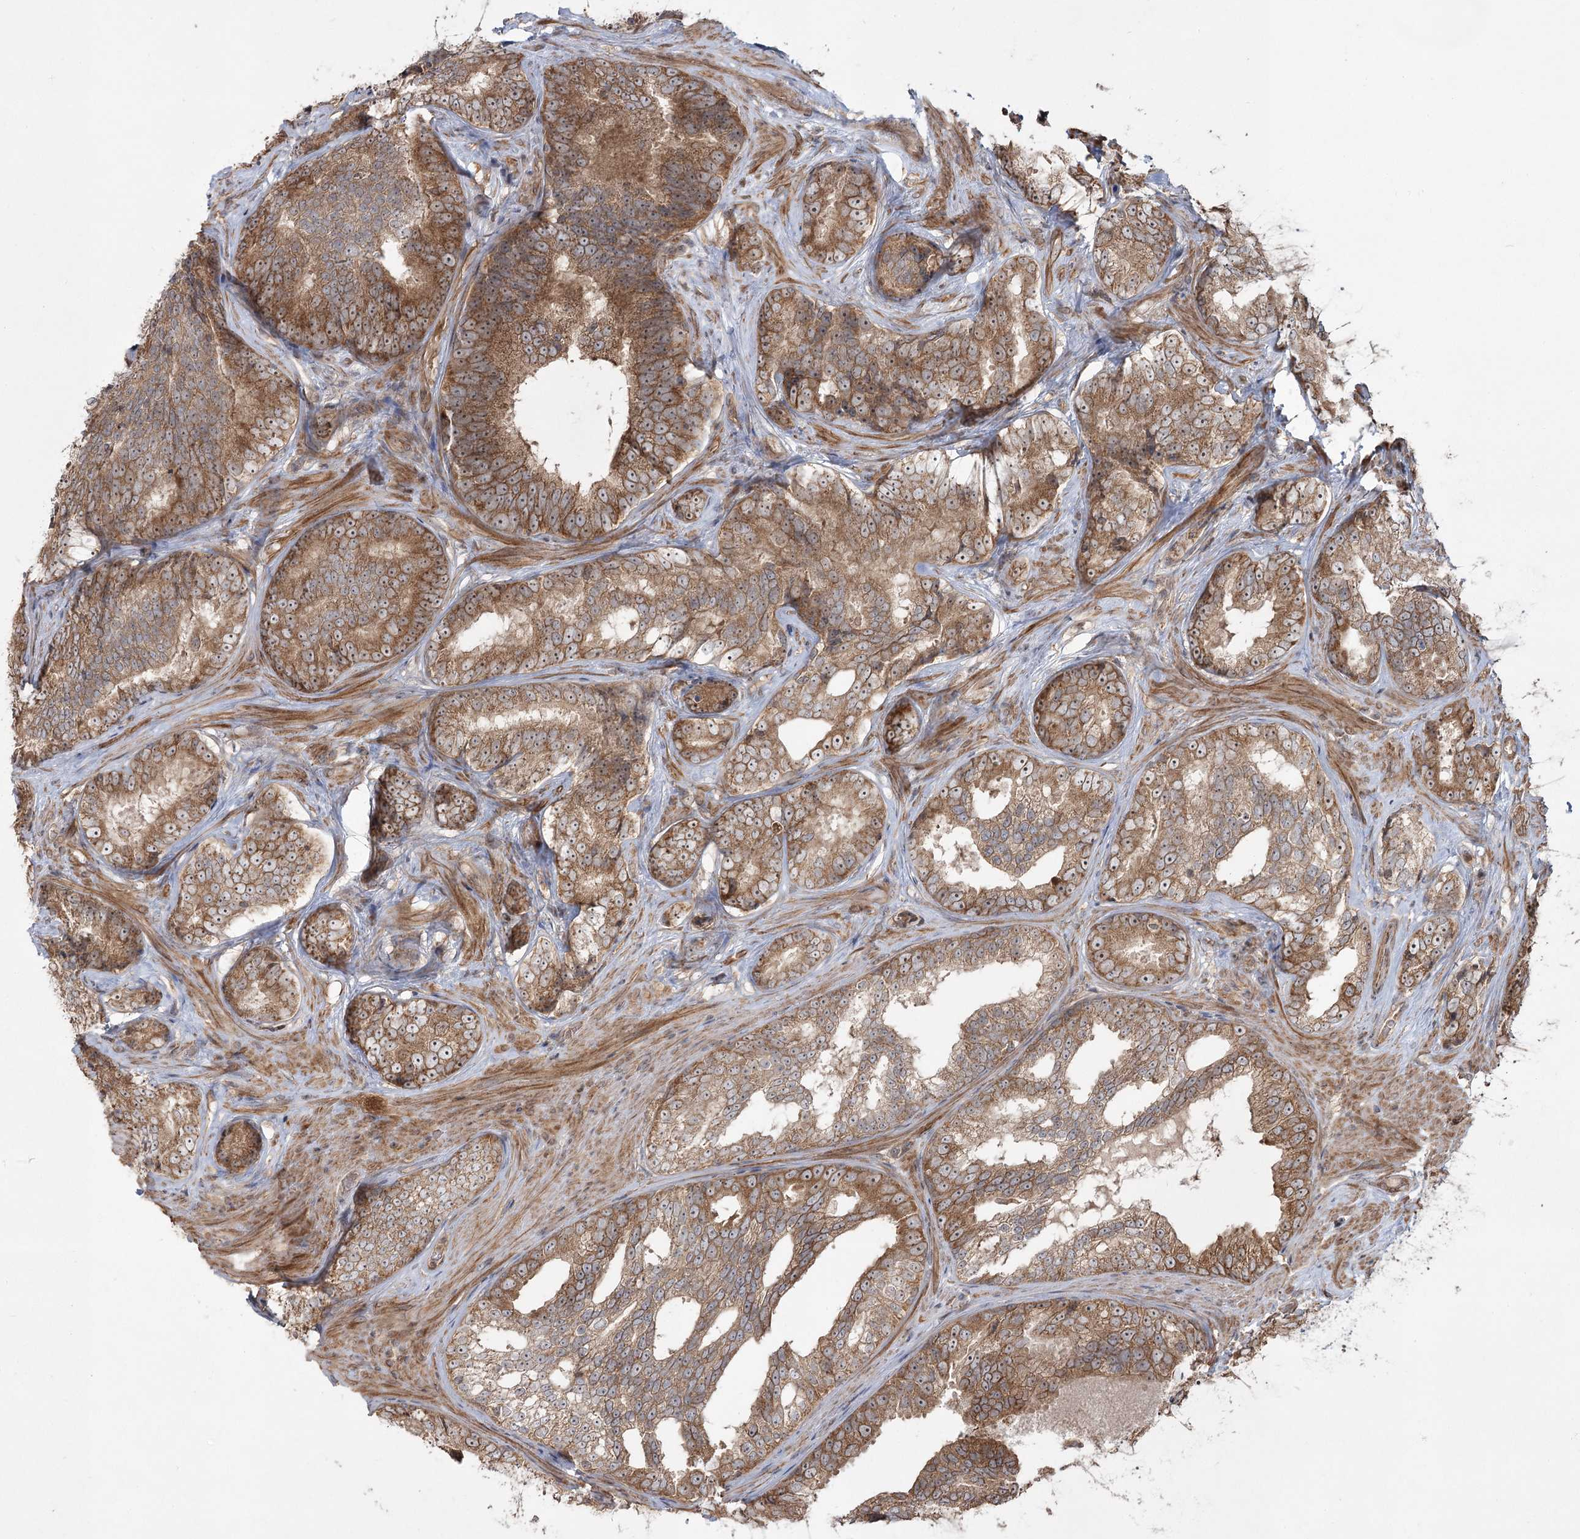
{"staining": {"intensity": "moderate", "quantity": ">75%", "location": "cytoplasmic/membranous,nuclear"}, "tissue": "prostate cancer", "cell_type": "Tumor cells", "image_type": "cancer", "snomed": [{"axis": "morphology", "description": "Adenocarcinoma, High grade"}, {"axis": "topography", "description": "Prostate"}], "caption": "An immunohistochemistry (IHC) image of tumor tissue is shown. Protein staining in brown highlights moderate cytoplasmic/membranous and nuclear positivity in prostate cancer (high-grade adenocarcinoma) within tumor cells.", "gene": "CPLANE1", "patient": {"sex": "male", "age": 66}}